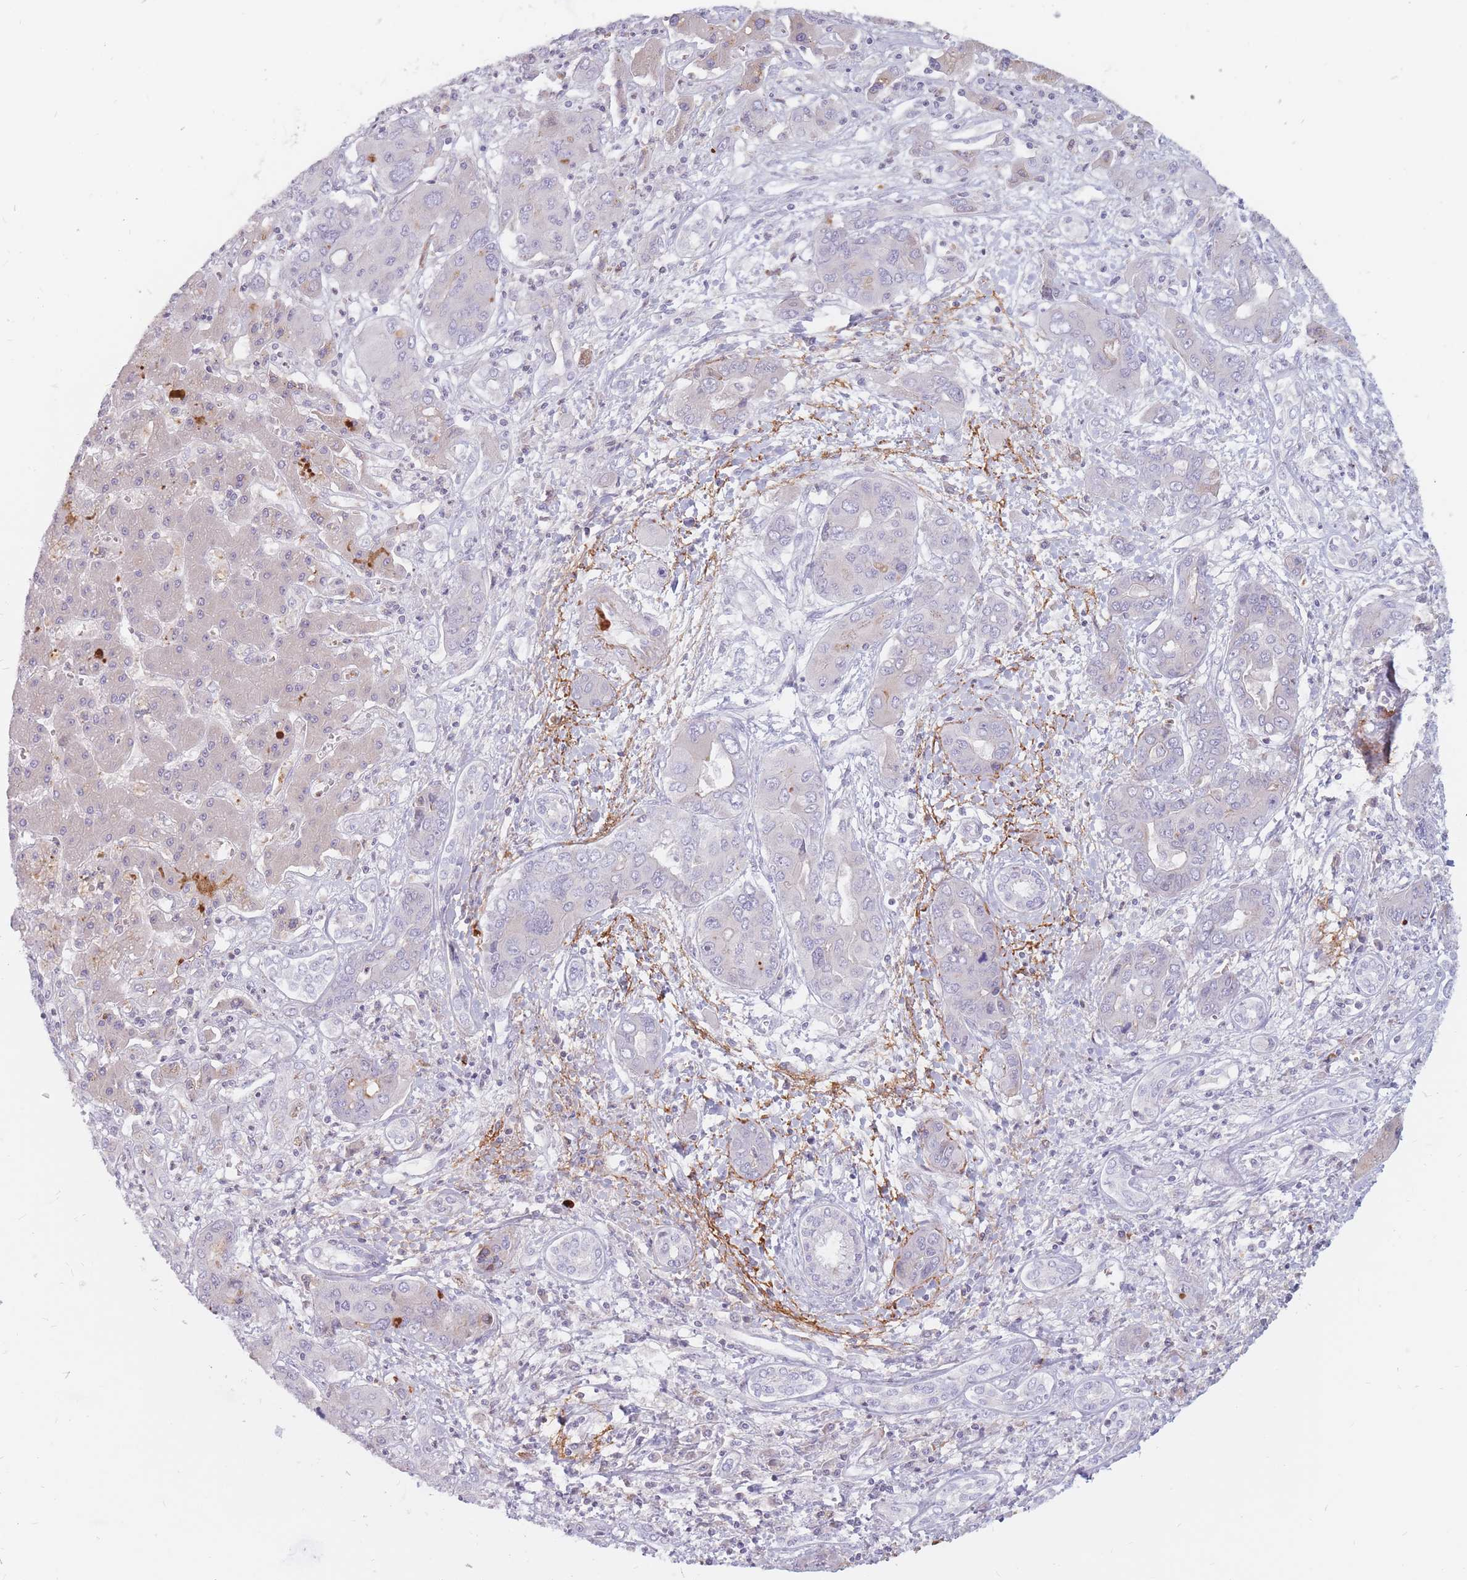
{"staining": {"intensity": "negative", "quantity": "none", "location": "none"}, "tissue": "liver cancer", "cell_type": "Tumor cells", "image_type": "cancer", "snomed": [{"axis": "morphology", "description": "Cholangiocarcinoma"}, {"axis": "topography", "description": "Liver"}], "caption": "A photomicrograph of liver cholangiocarcinoma stained for a protein demonstrates no brown staining in tumor cells. The staining is performed using DAB (3,3'-diaminobenzidine) brown chromogen with nuclei counter-stained in using hematoxylin.", "gene": "PTGDR", "patient": {"sex": "male", "age": 67}}